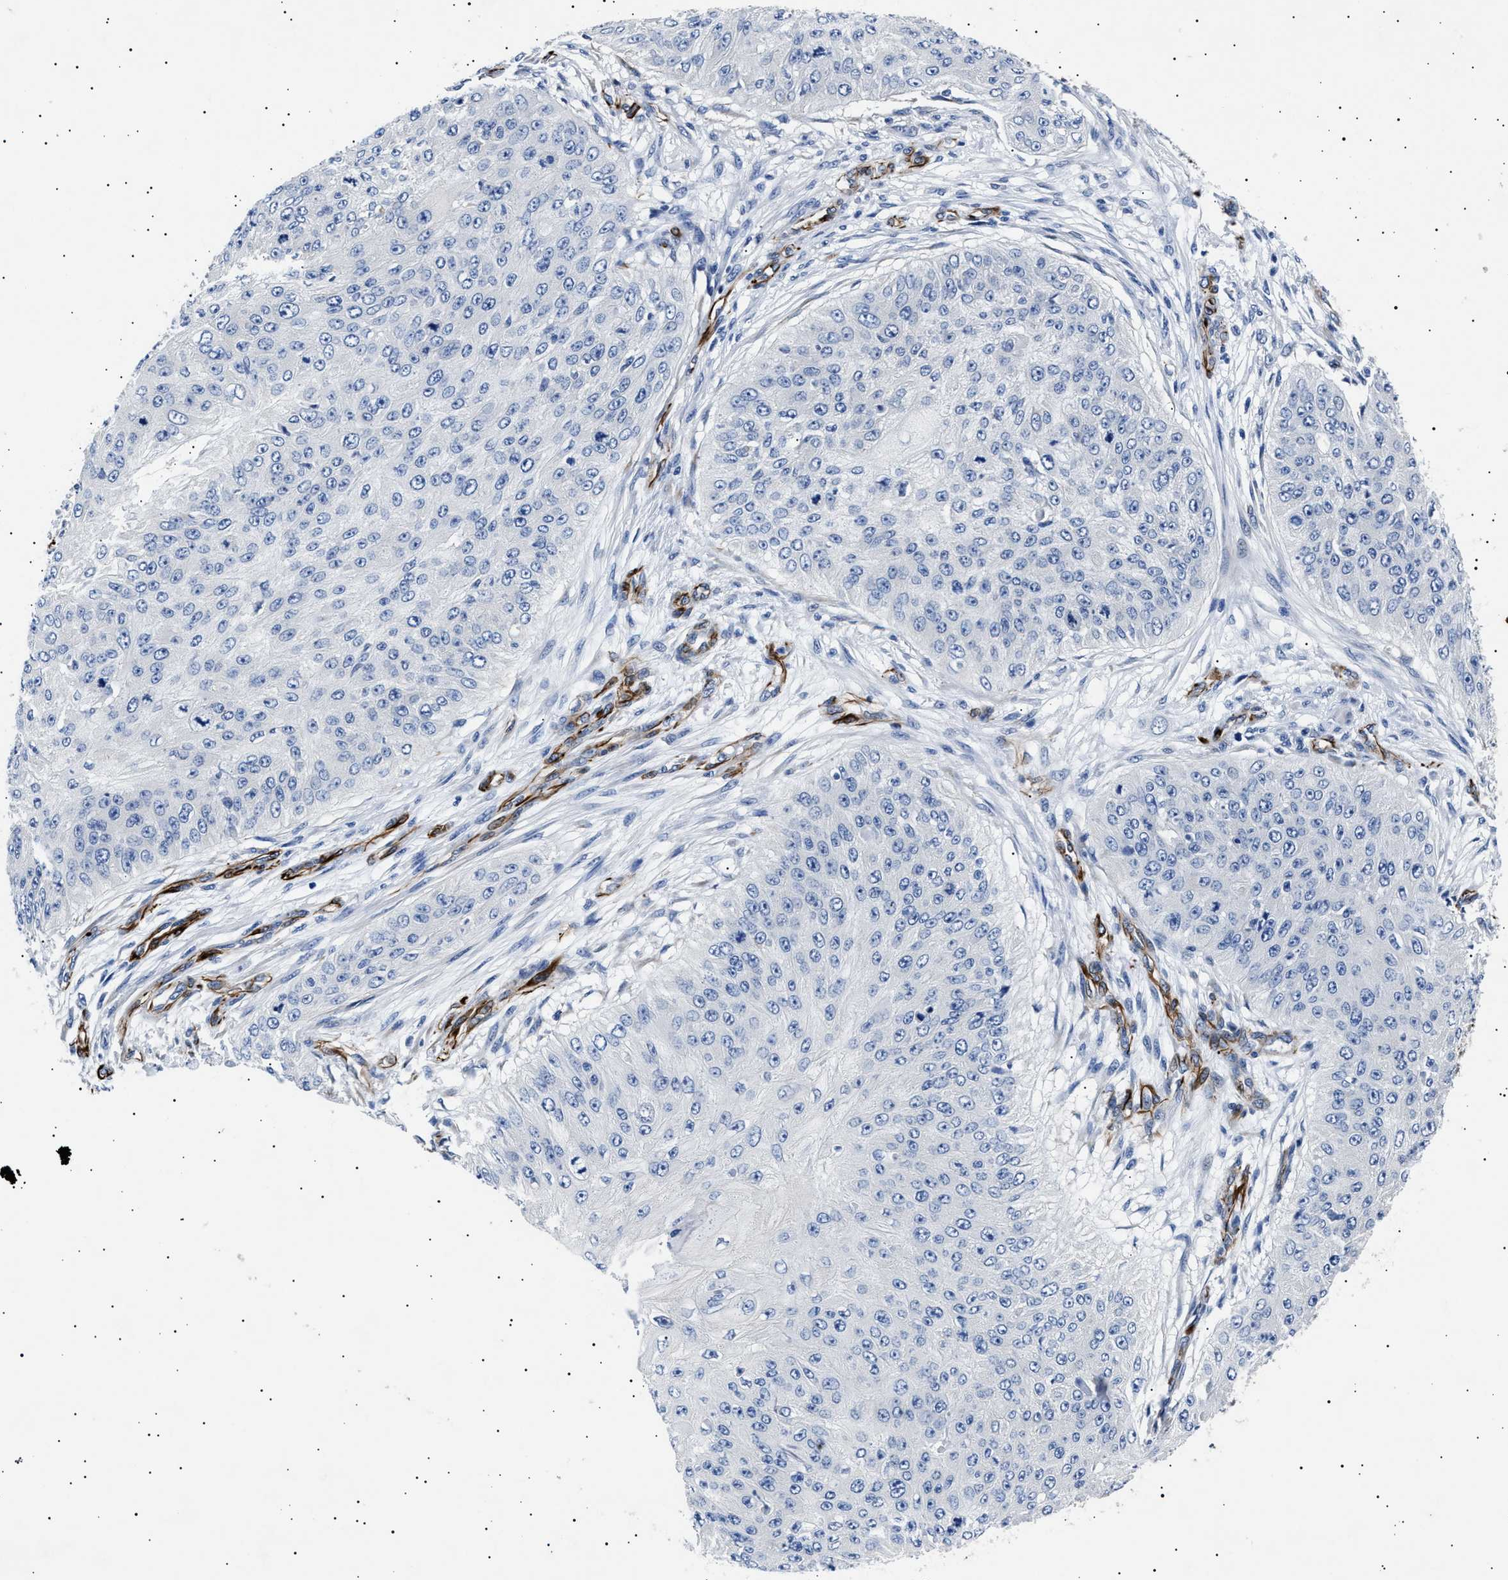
{"staining": {"intensity": "negative", "quantity": "none", "location": "none"}, "tissue": "skin cancer", "cell_type": "Tumor cells", "image_type": "cancer", "snomed": [{"axis": "morphology", "description": "Squamous cell carcinoma, NOS"}, {"axis": "topography", "description": "Skin"}], "caption": "Skin cancer was stained to show a protein in brown. There is no significant staining in tumor cells. The staining was performed using DAB to visualize the protein expression in brown, while the nuclei were stained in blue with hematoxylin (Magnification: 20x).", "gene": "OLFML2A", "patient": {"sex": "female", "age": 80}}